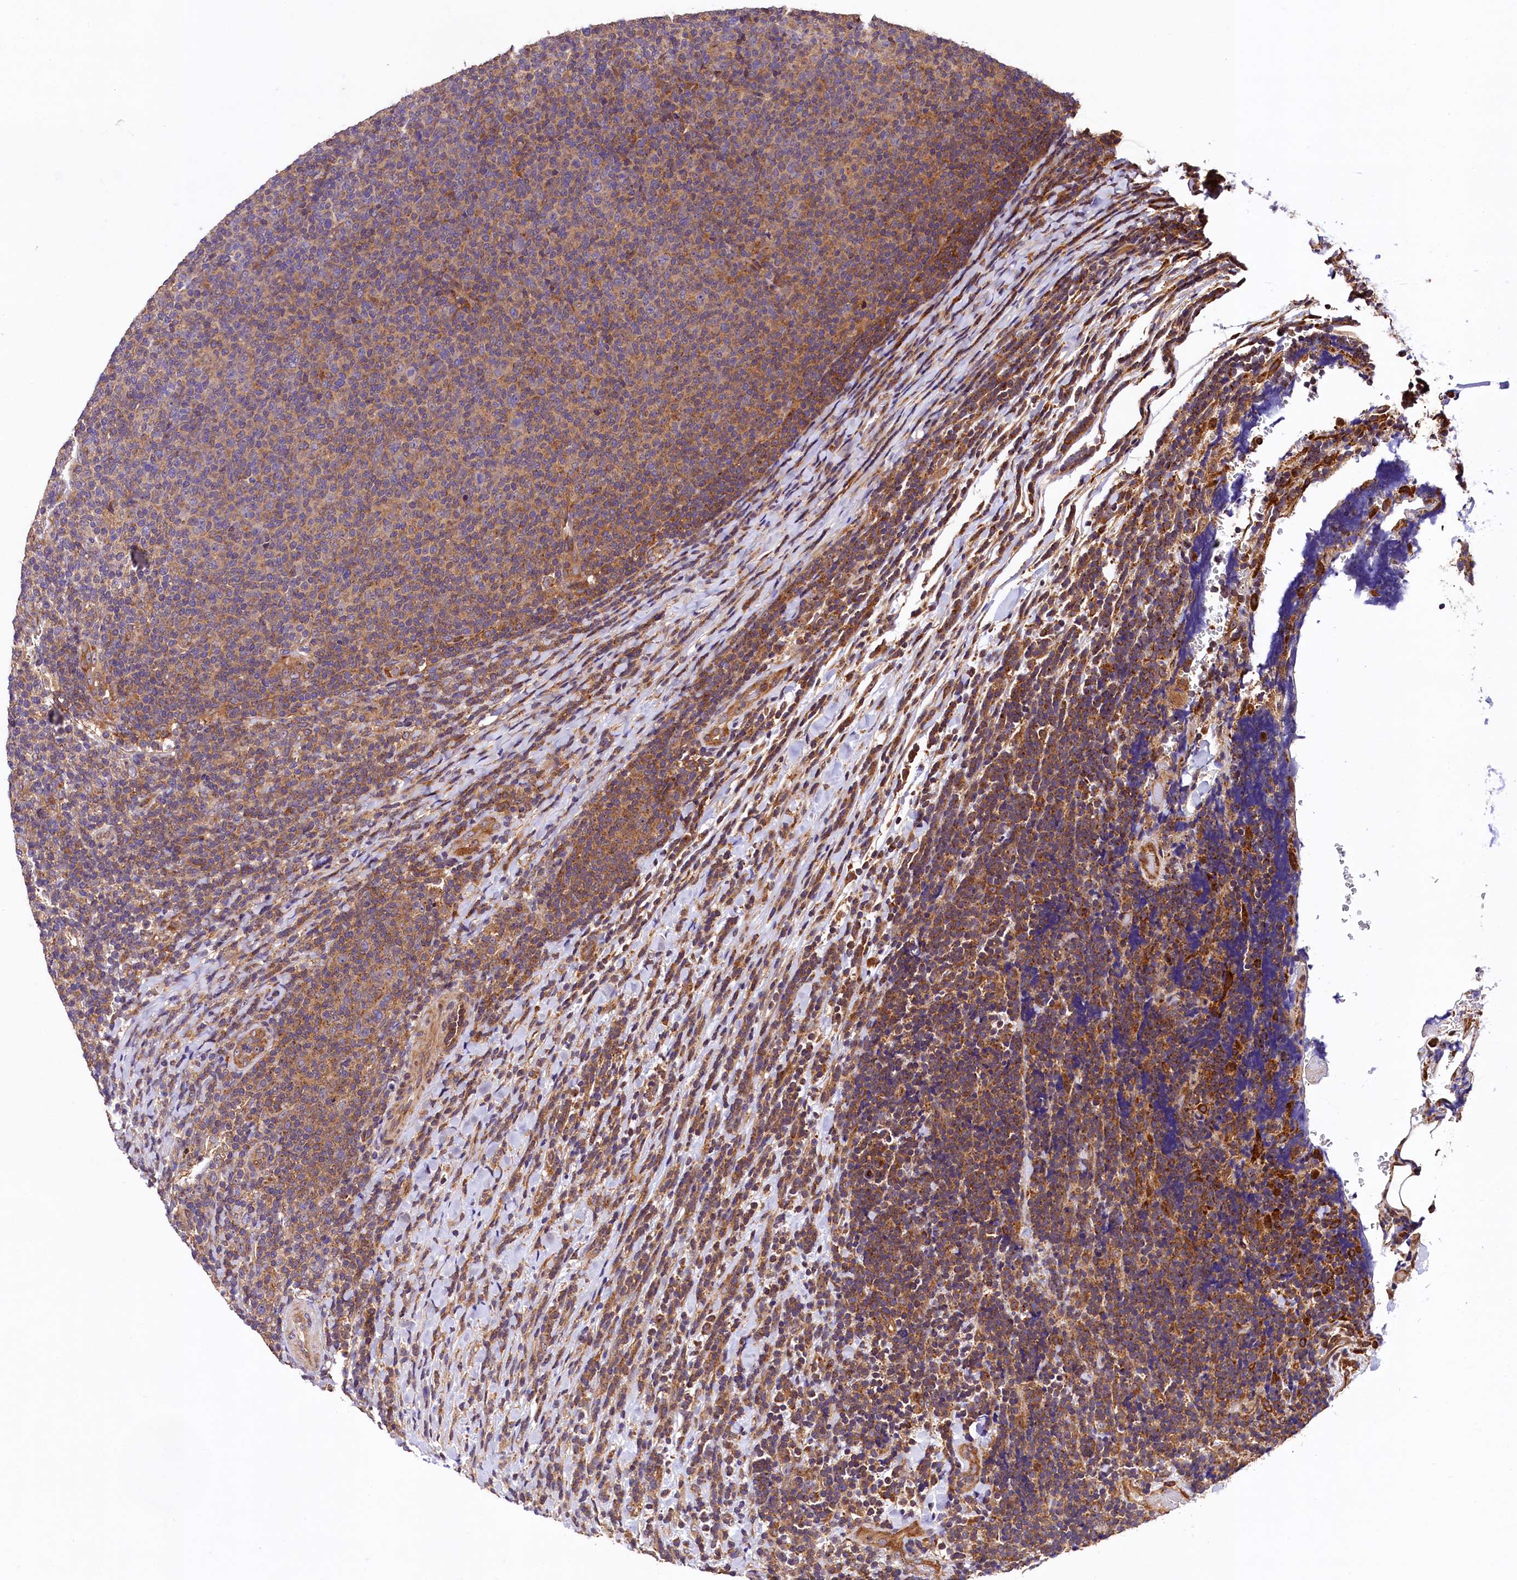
{"staining": {"intensity": "weak", "quantity": "25%-75%", "location": "cytoplasmic/membranous"}, "tissue": "lymphoma", "cell_type": "Tumor cells", "image_type": "cancer", "snomed": [{"axis": "morphology", "description": "Malignant lymphoma, non-Hodgkin's type, Low grade"}, {"axis": "topography", "description": "Lymph node"}], "caption": "Approximately 25%-75% of tumor cells in human malignant lymphoma, non-Hodgkin's type (low-grade) show weak cytoplasmic/membranous protein expression as visualized by brown immunohistochemical staining.", "gene": "VPS35", "patient": {"sex": "male", "age": 66}}